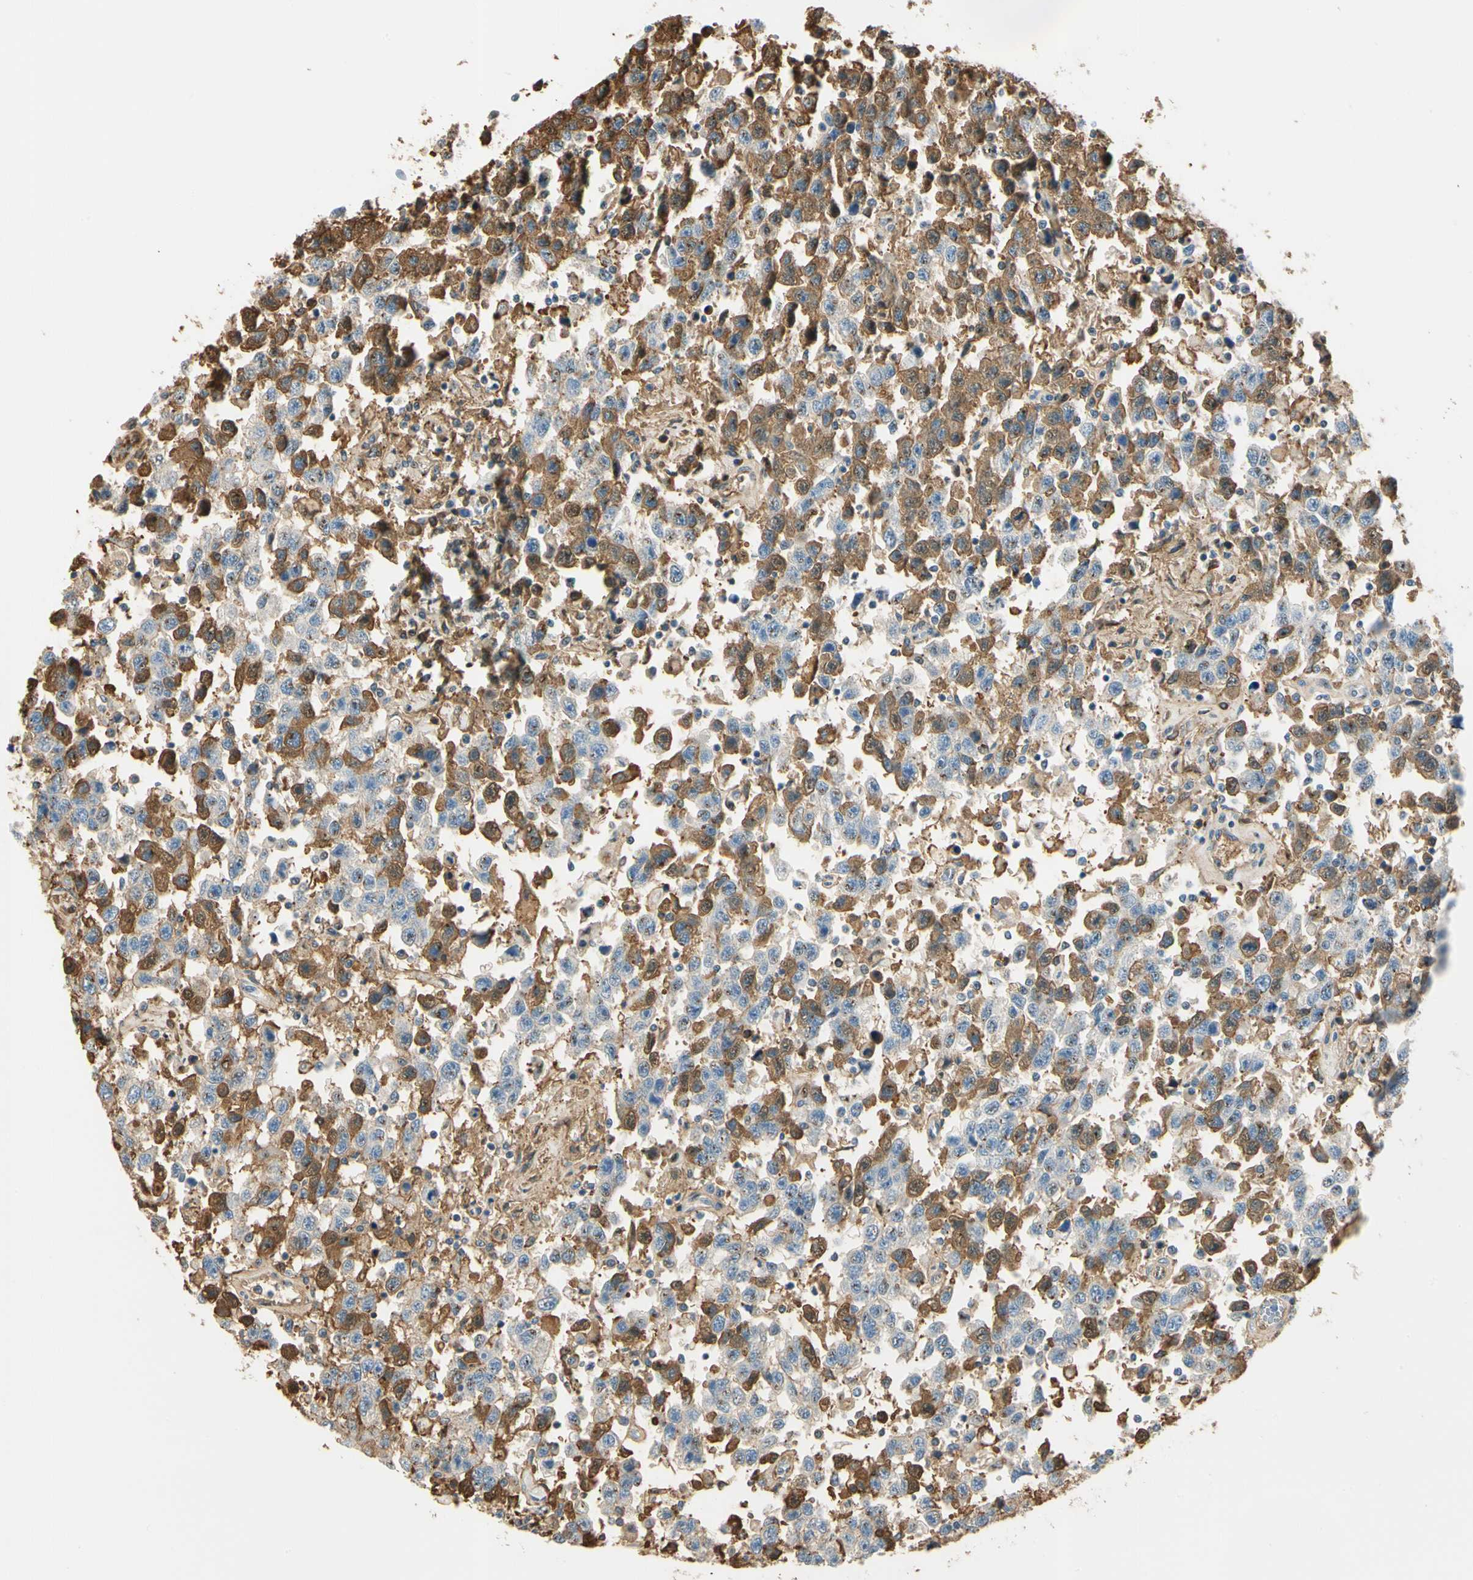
{"staining": {"intensity": "moderate", "quantity": "25%-75%", "location": "cytoplasmic/membranous"}, "tissue": "testis cancer", "cell_type": "Tumor cells", "image_type": "cancer", "snomed": [{"axis": "morphology", "description": "Seminoma, NOS"}, {"axis": "topography", "description": "Testis"}], "caption": "Immunohistochemical staining of seminoma (testis) demonstrates moderate cytoplasmic/membranous protein positivity in approximately 25%-75% of tumor cells.", "gene": "LAMB3", "patient": {"sex": "male", "age": 41}}